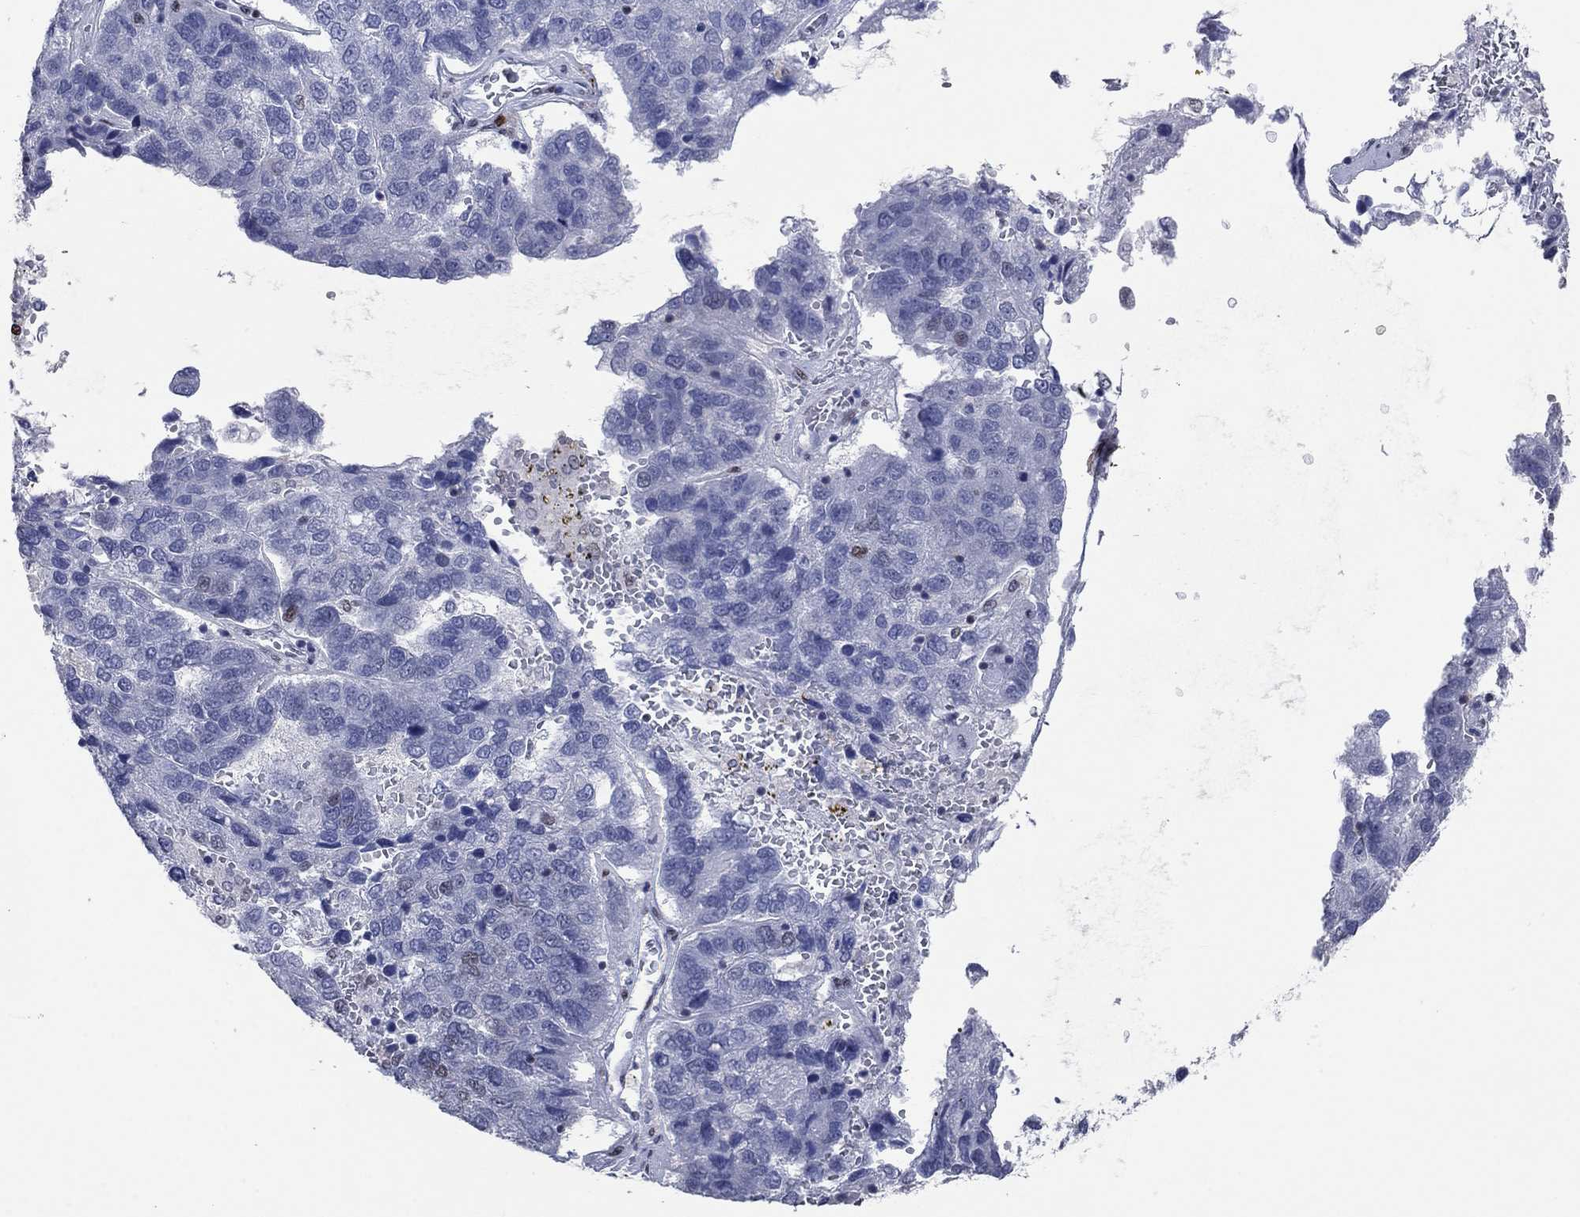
{"staining": {"intensity": "negative", "quantity": "none", "location": "none"}, "tissue": "pancreatic cancer", "cell_type": "Tumor cells", "image_type": "cancer", "snomed": [{"axis": "morphology", "description": "Adenocarcinoma, NOS"}, {"axis": "topography", "description": "Pancreas"}], "caption": "This micrograph is of adenocarcinoma (pancreatic) stained with IHC to label a protein in brown with the nuclei are counter-stained blue. There is no expression in tumor cells.", "gene": "HCFC1", "patient": {"sex": "female", "age": 61}}